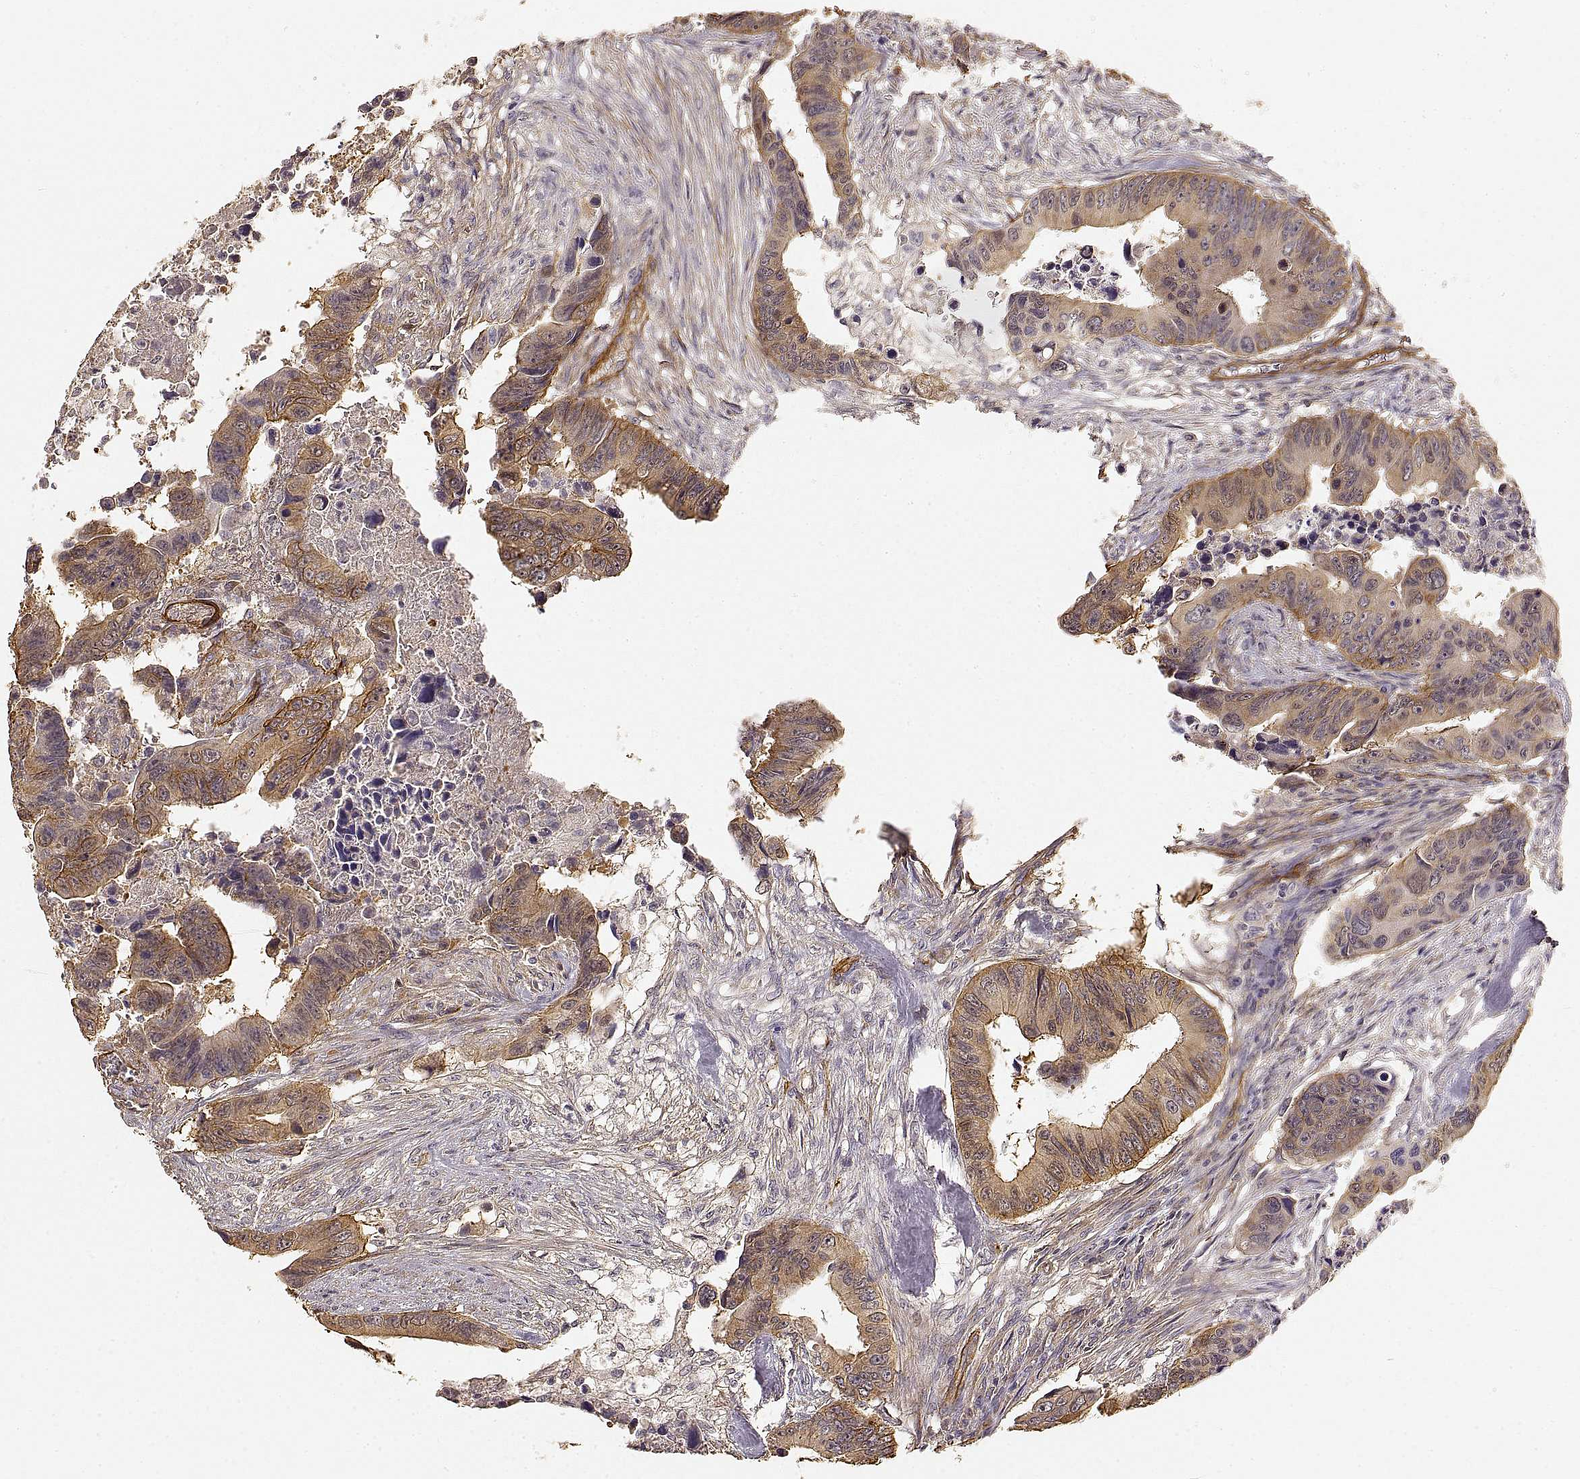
{"staining": {"intensity": "moderate", "quantity": ">75%", "location": "cytoplasmic/membranous"}, "tissue": "colorectal cancer", "cell_type": "Tumor cells", "image_type": "cancer", "snomed": [{"axis": "morphology", "description": "Adenocarcinoma, NOS"}, {"axis": "topography", "description": "Colon"}], "caption": "DAB (3,3'-diaminobenzidine) immunohistochemical staining of adenocarcinoma (colorectal) demonstrates moderate cytoplasmic/membranous protein staining in about >75% of tumor cells.", "gene": "LAMA4", "patient": {"sex": "female", "age": 87}}